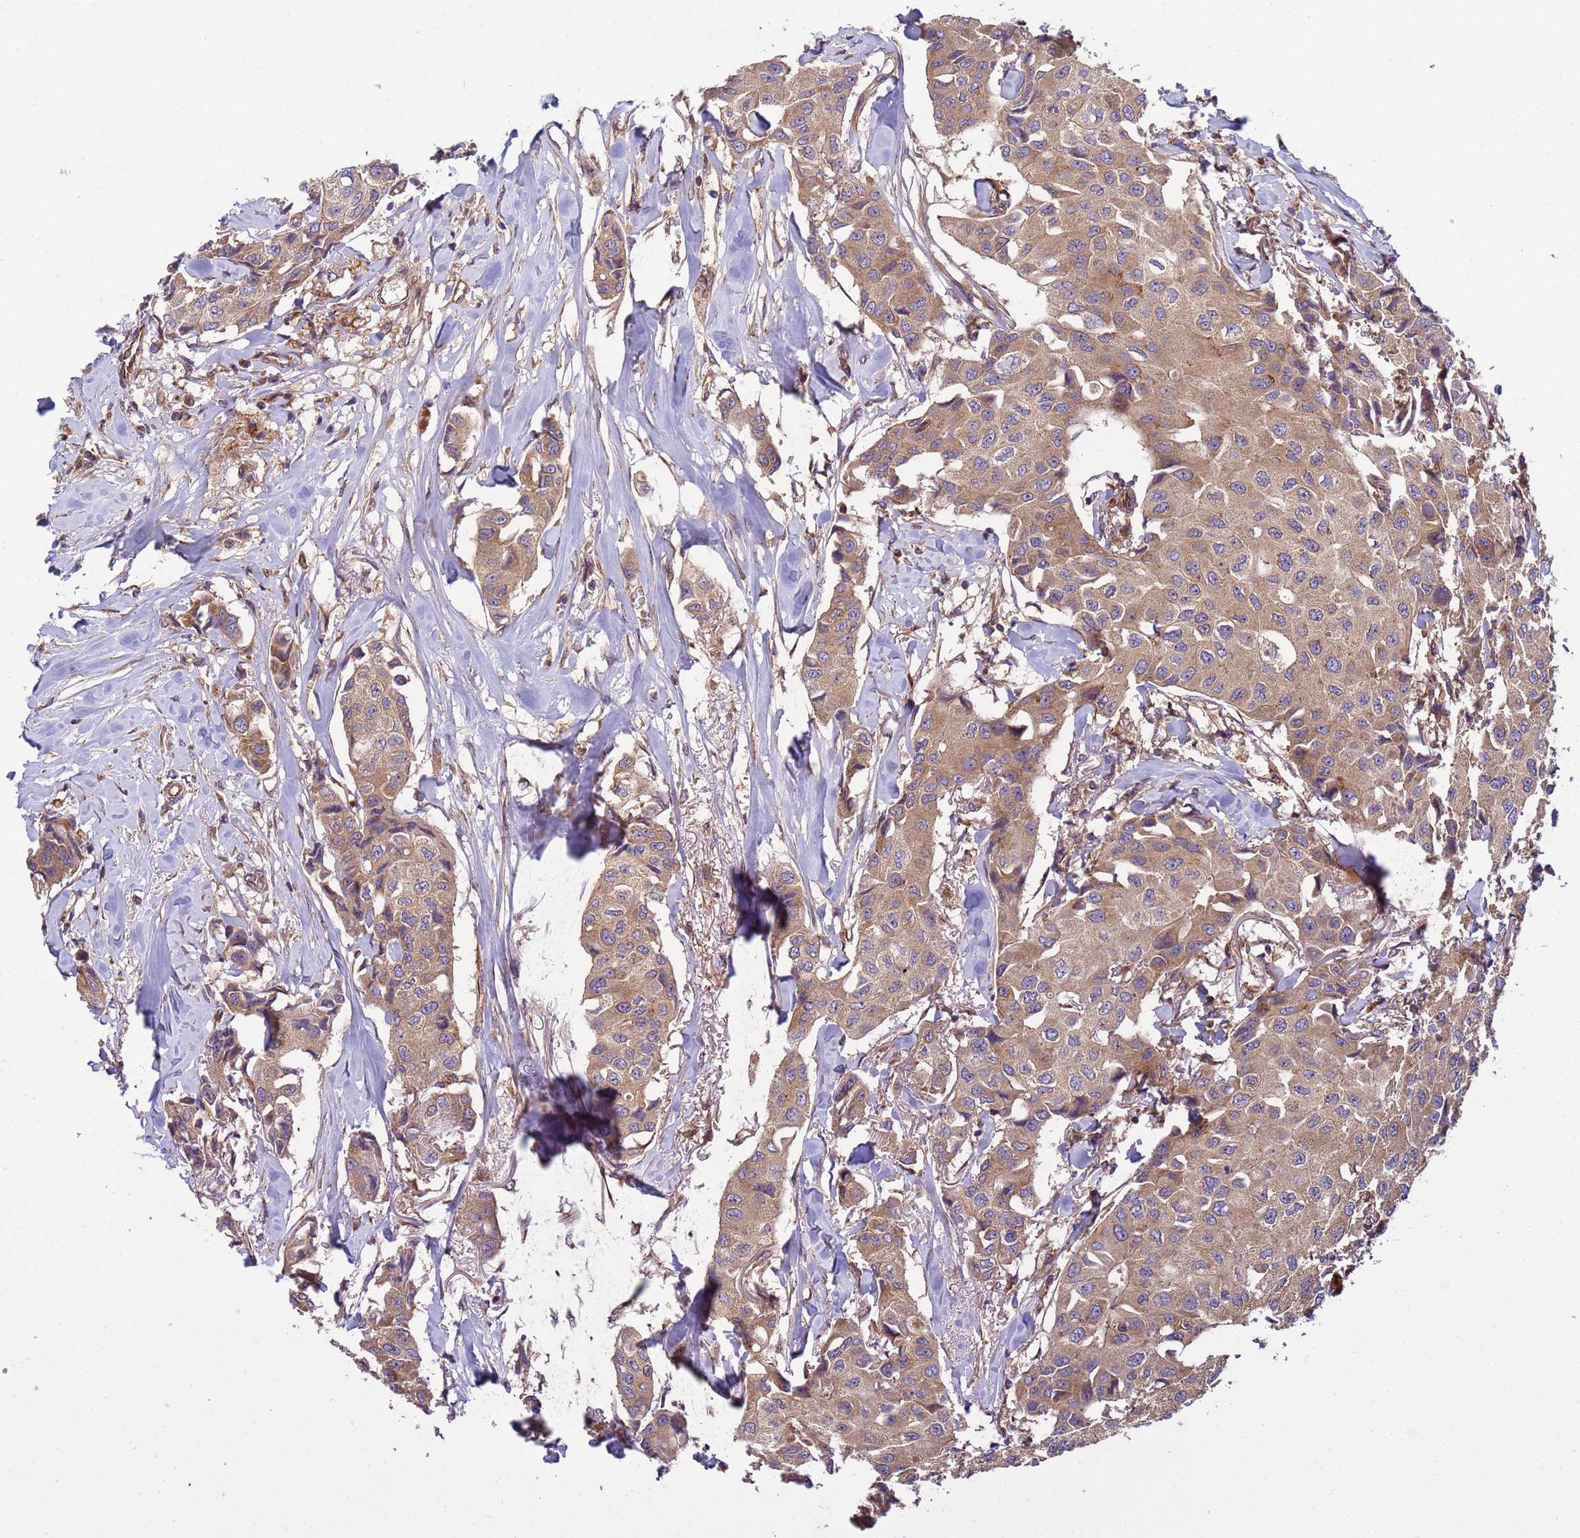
{"staining": {"intensity": "weak", "quantity": ">75%", "location": "cytoplasmic/membranous"}, "tissue": "breast cancer", "cell_type": "Tumor cells", "image_type": "cancer", "snomed": [{"axis": "morphology", "description": "Duct carcinoma"}, {"axis": "topography", "description": "Breast"}], "caption": "Immunohistochemical staining of human breast cancer displays low levels of weak cytoplasmic/membranous protein expression in about >75% of tumor cells.", "gene": "RAB10", "patient": {"sex": "female", "age": 80}}